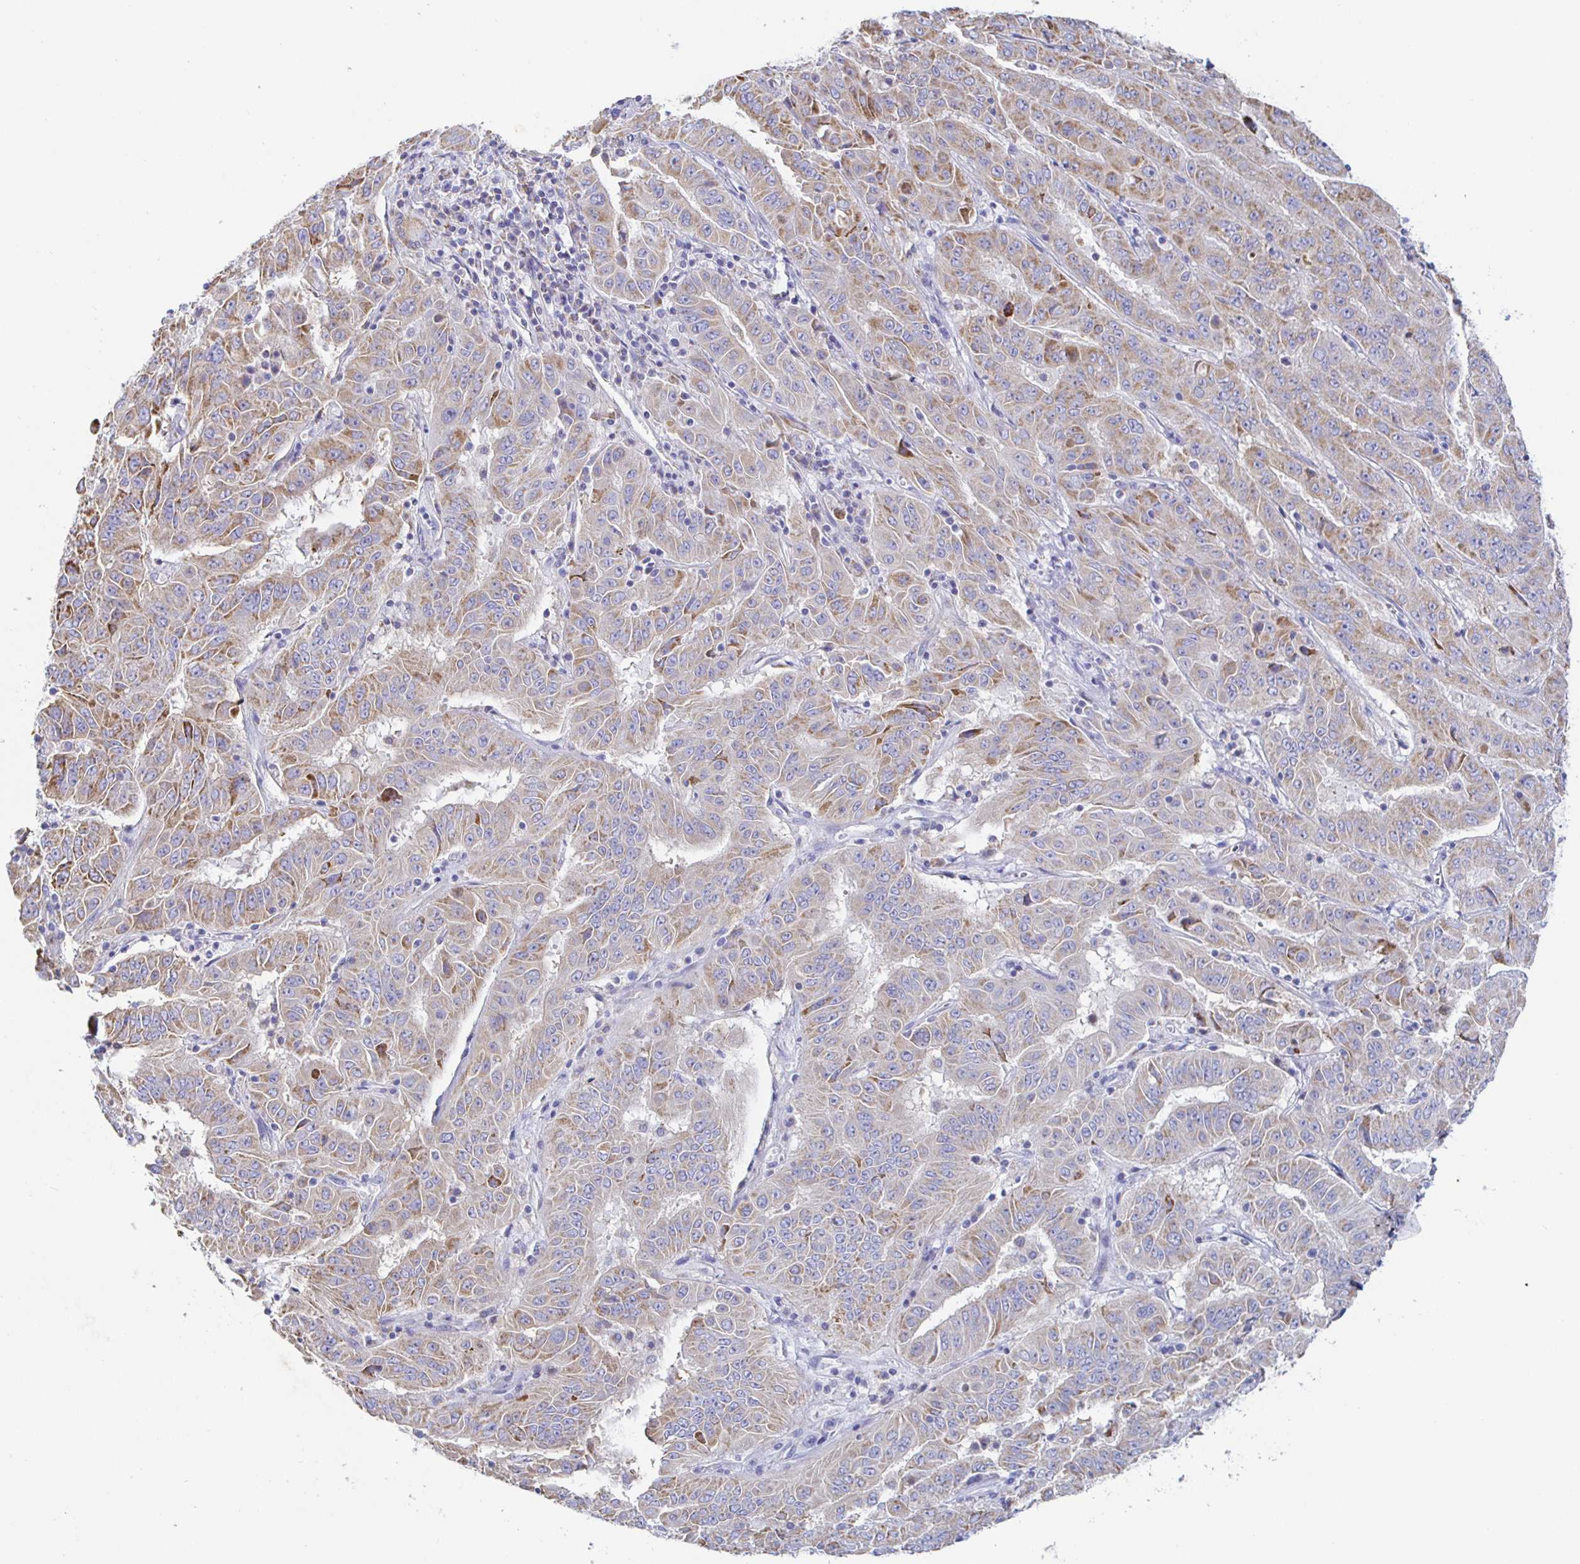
{"staining": {"intensity": "moderate", "quantity": "25%-75%", "location": "cytoplasmic/membranous"}, "tissue": "pancreatic cancer", "cell_type": "Tumor cells", "image_type": "cancer", "snomed": [{"axis": "morphology", "description": "Adenocarcinoma, NOS"}, {"axis": "topography", "description": "Pancreas"}], "caption": "DAB immunohistochemical staining of human adenocarcinoma (pancreatic) exhibits moderate cytoplasmic/membranous protein expression in approximately 25%-75% of tumor cells. The protein of interest is shown in brown color, while the nuclei are stained blue.", "gene": "SYNGR4", "patient": {"sex": "male", "age": 63}}